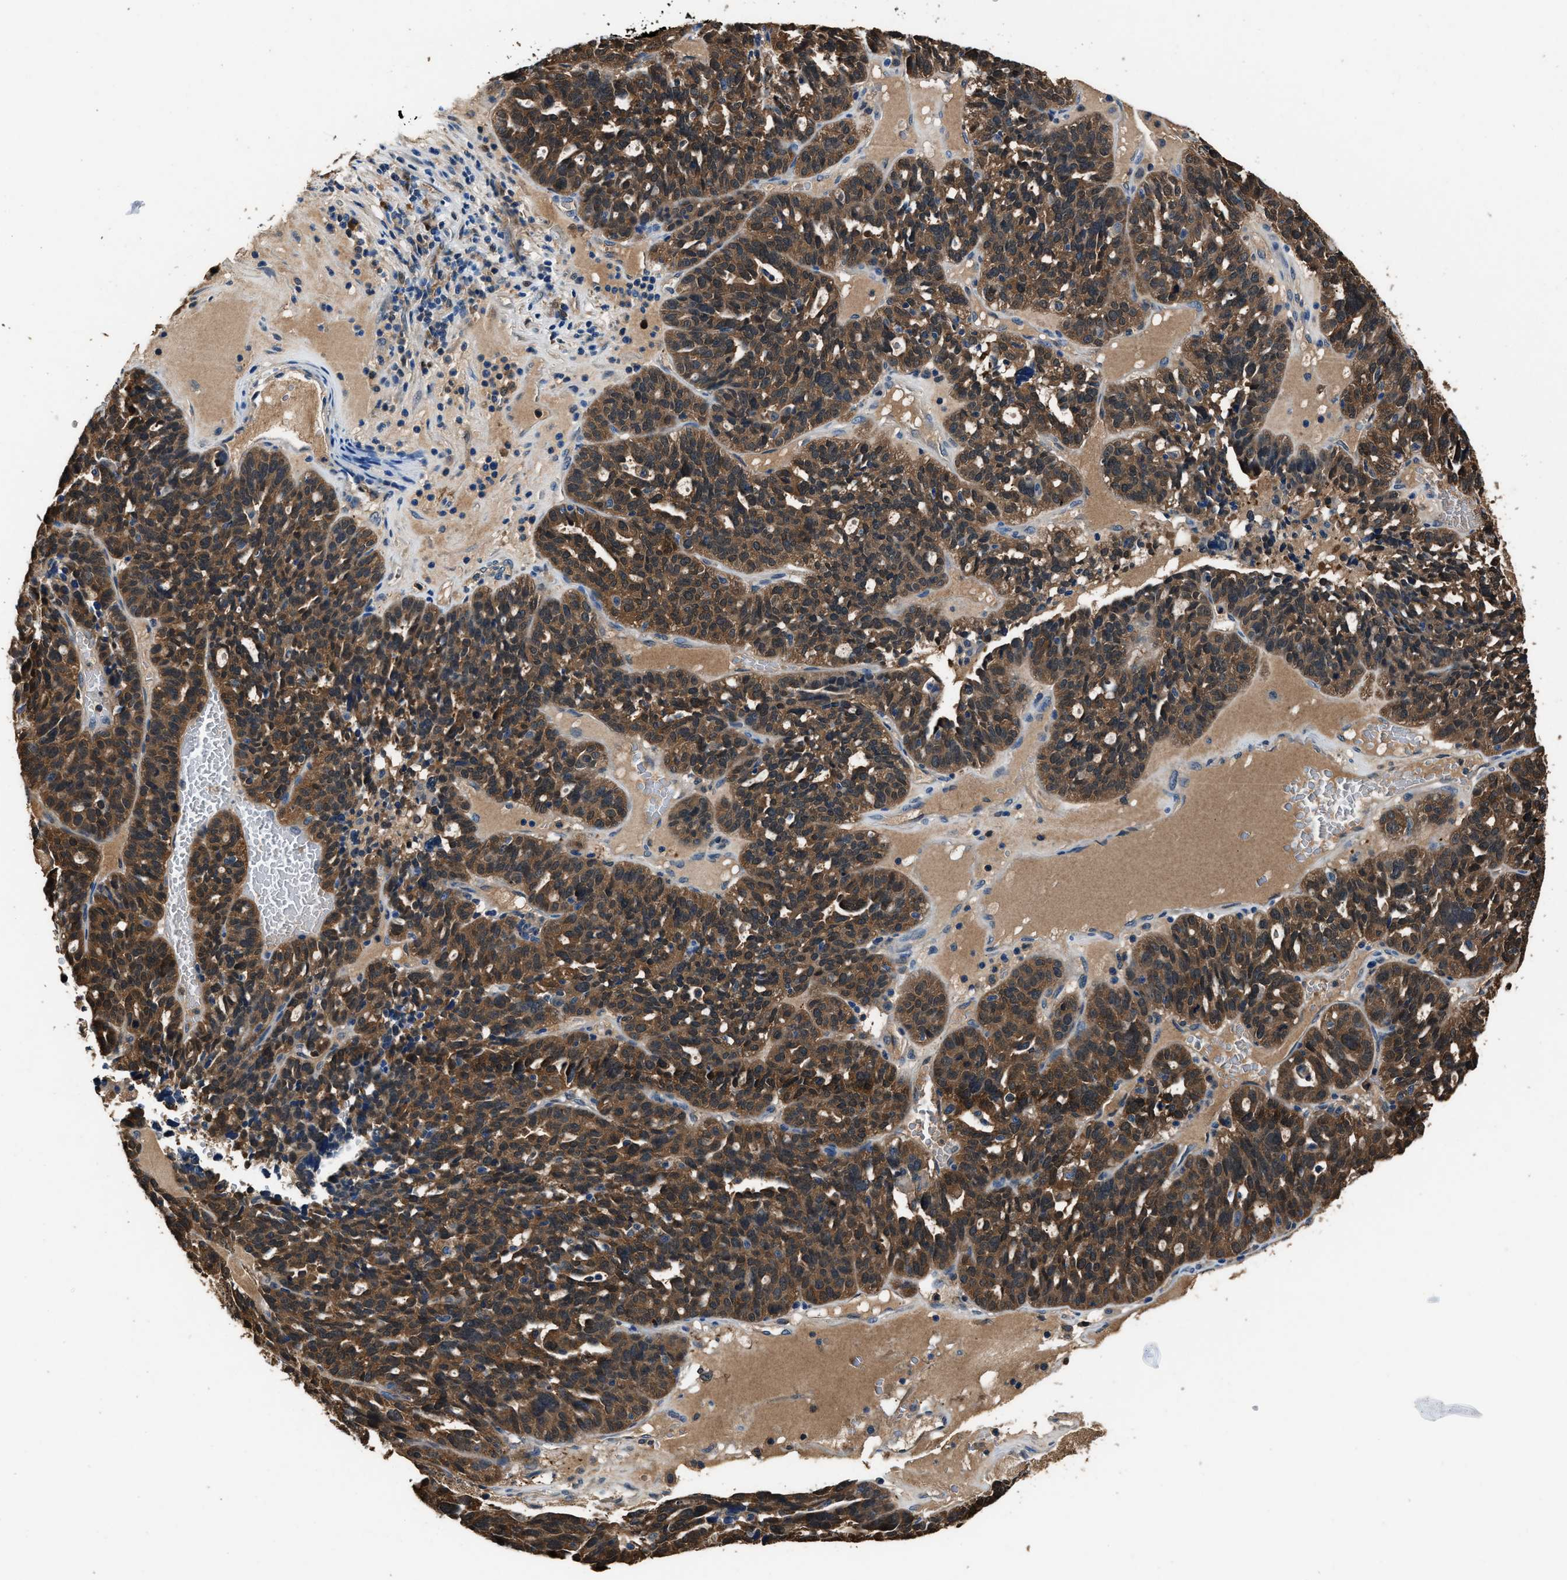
{"staining": {"intensity": "moderate", "quantity": ">75%", "location": "cytoplasmic/membranous"}, "tissue": "ovarian cancer", "cell_type": "Tumor cells", "image_type": "cancer", "snomed": [{"axis": "morphology", "description": "Cystadenocarcinoma, serous, NOS"}, {"axis": "topography", "description": "Ovary"}], "caption": "Ovarian cancer (serous cystadenocarcinoma) was stained to show a protein in brown. There is medium levels of moderate cytoplasmic/membranous positivity in approximately >75% of tumor cells.", "gene": "GSTP1", "patient": {"sex": "female", "age": 59}}